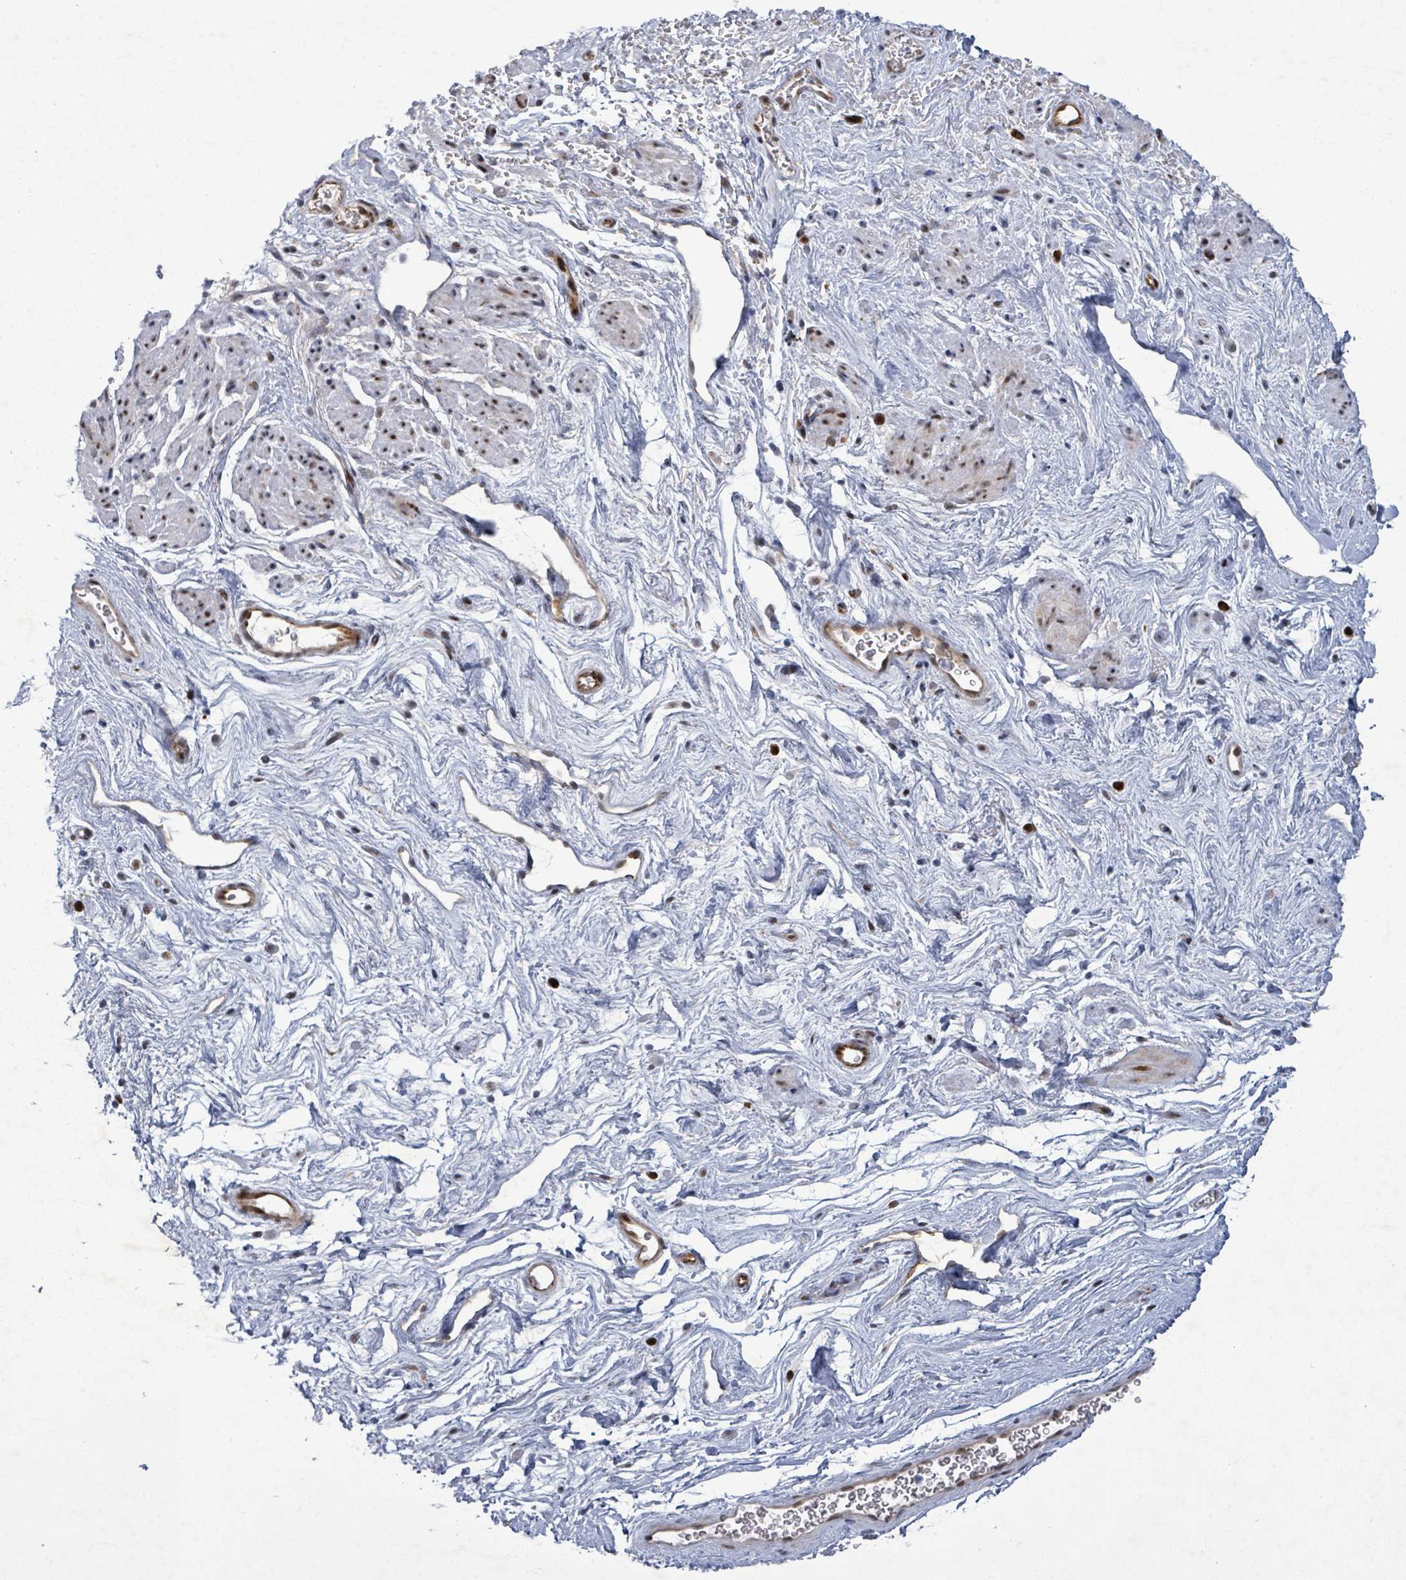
{"staining": {"intensity": "moderate", "quantity": "25%-75%", "location": "nuclear"}, "tissue": "smooth muscle", "cell_type": "Smooth muscle cells", "image_type": "normal", "snomed": [{"axis": "morphology", "description": "Normal tissue, NOS"}, {"axis": "topography", "description": "Smooth muscle"}, {"axis": "topography", "description": "Peripheral nerve tissue"}], "caption": "DAB immunohistochemical staining of unremarkable smooth muscle exhibits moderate nuclear protein positivity in about 25%-75% of smooth muscle cells. (Brightfield microscopy of DAB IHC at high magnification).", "gene": "TUSC1", "patient": {"sex": "male", "age": 69}}